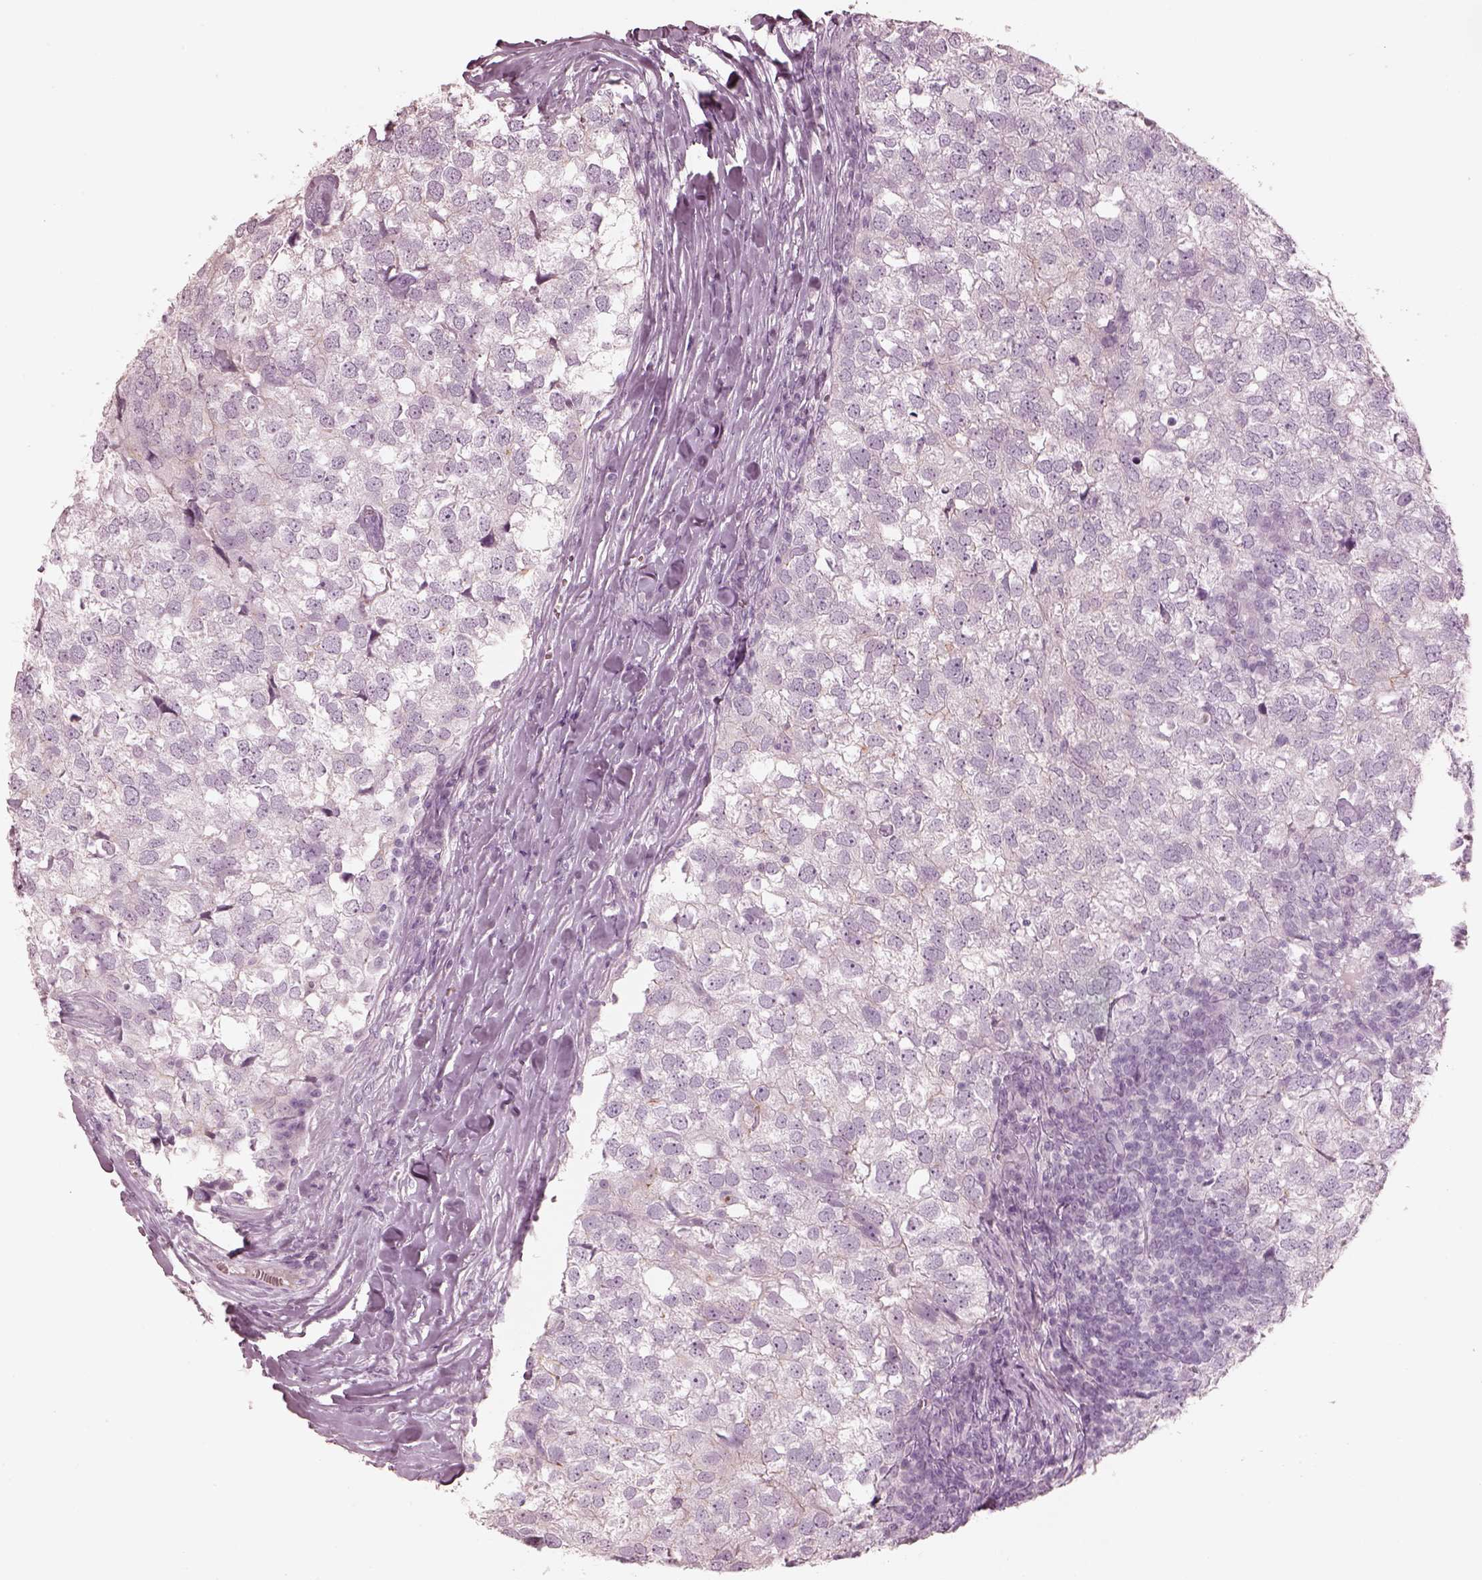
{"staining": {"intensity": "negative", "quantity": "none", "location": "none"}, "tissue": "breast cancer", "cell_type": "Tumor cells", "image_type": "cancer", "snomed": [{"axis": "morphology", "description": "Duct carcinoma"}, {"axis": "topography", "description": "Breast"}], "caption": "IHC of human intraductal carcinoma (breast) displays no staining in tumor cells.", "gene": "PON3", "patient": {"sex": "female", "age": 30}}